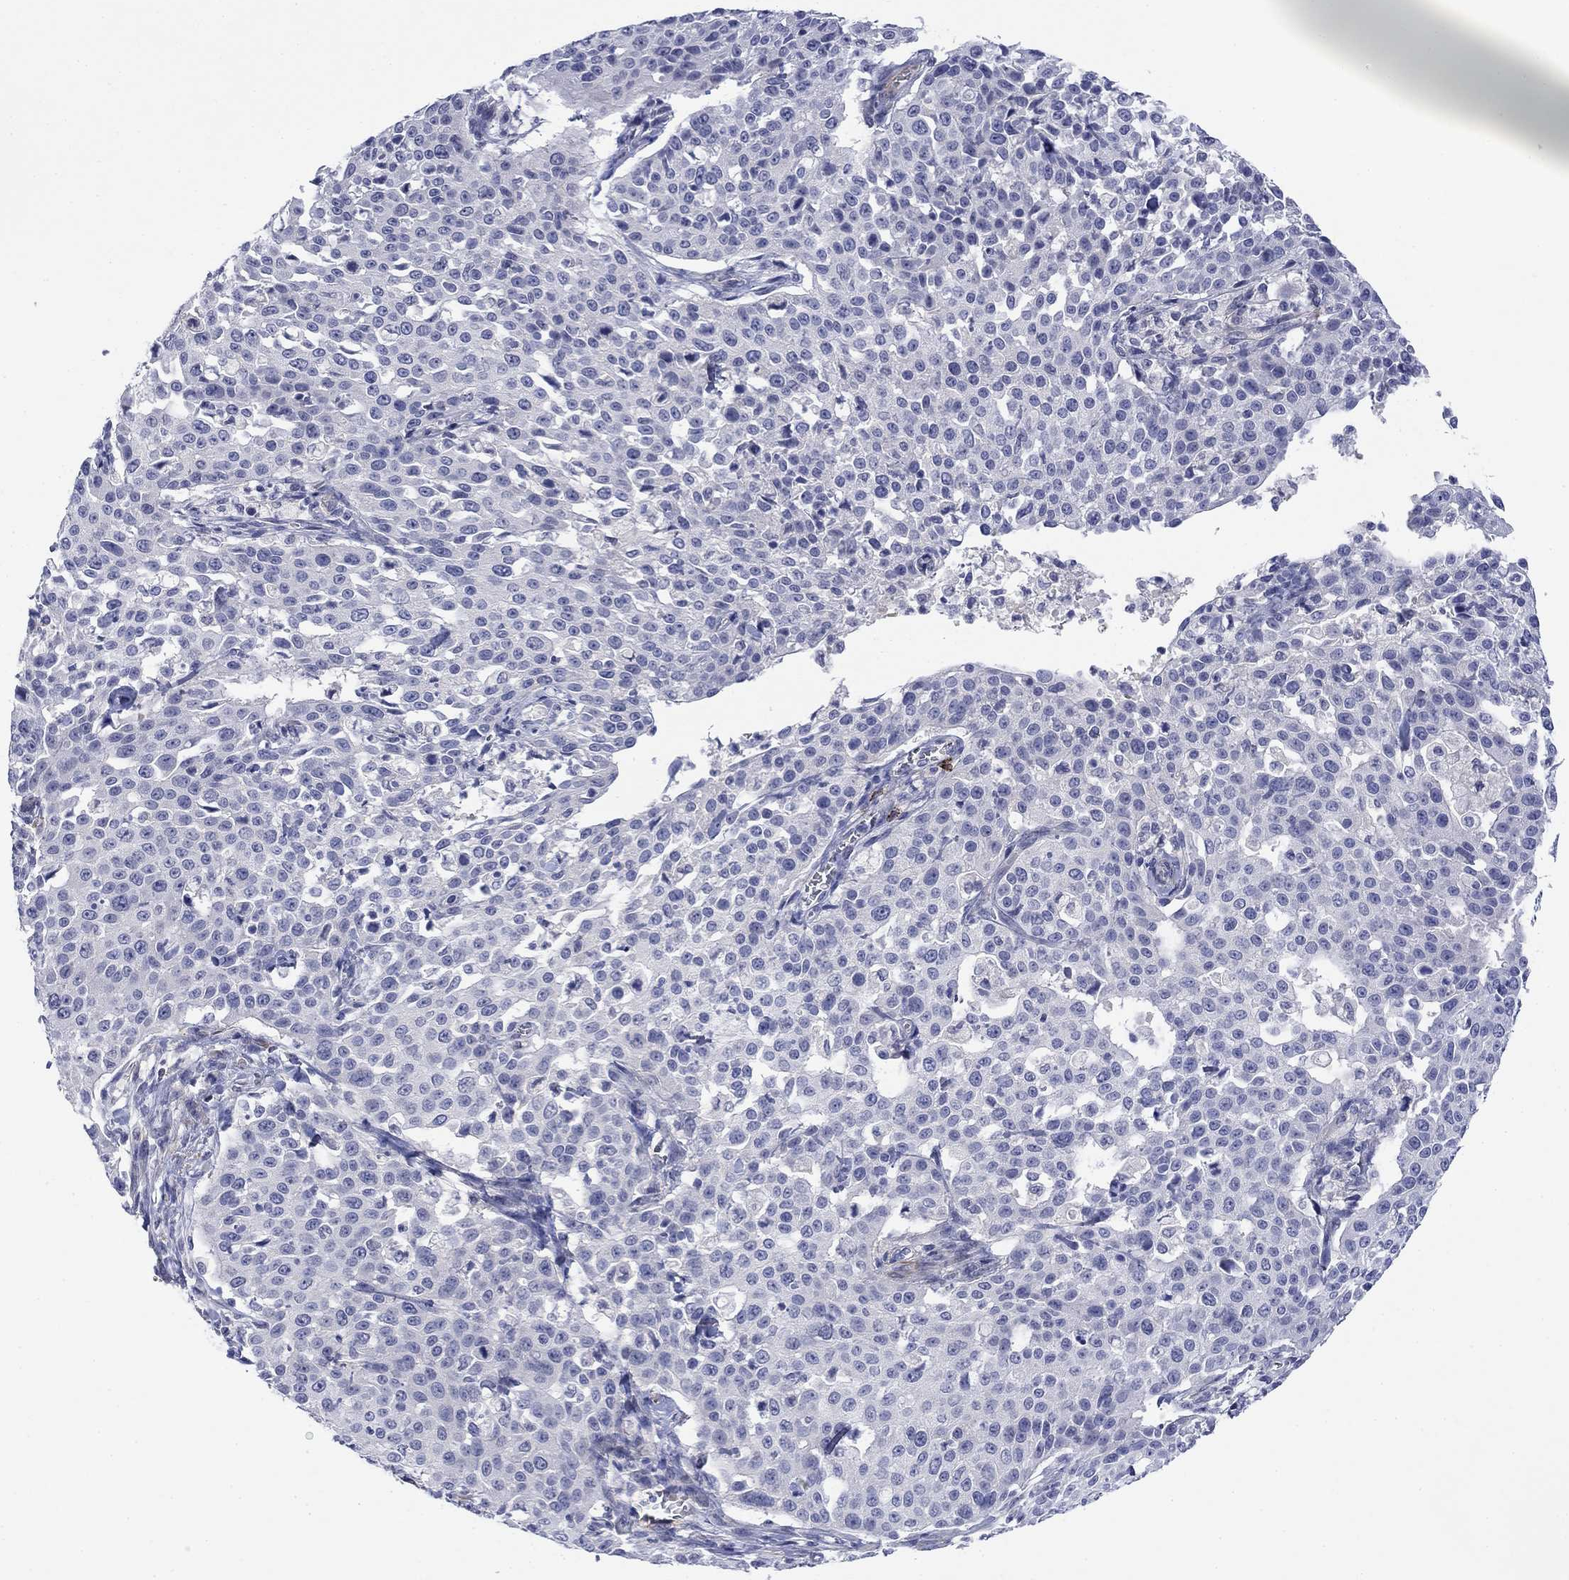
{"staining": {"intensity": "negative", "quantity": "none", "location": "none"}, "tissue": "cervical cancer", "cell_type": "Tumor cells", "image_type": "cancer", "snomed": [{"axis": "morphology", "description": "Squamous cell carcinoma, NOS"}, {"axis": "topography", "description": "Cervix"}], "caption": "Tumor cells show no significant staining in cervical cancer (squamous cell carcinoma).", "gene": "PTPRZ1", "patient": {"sex": "female", "age": 26}}